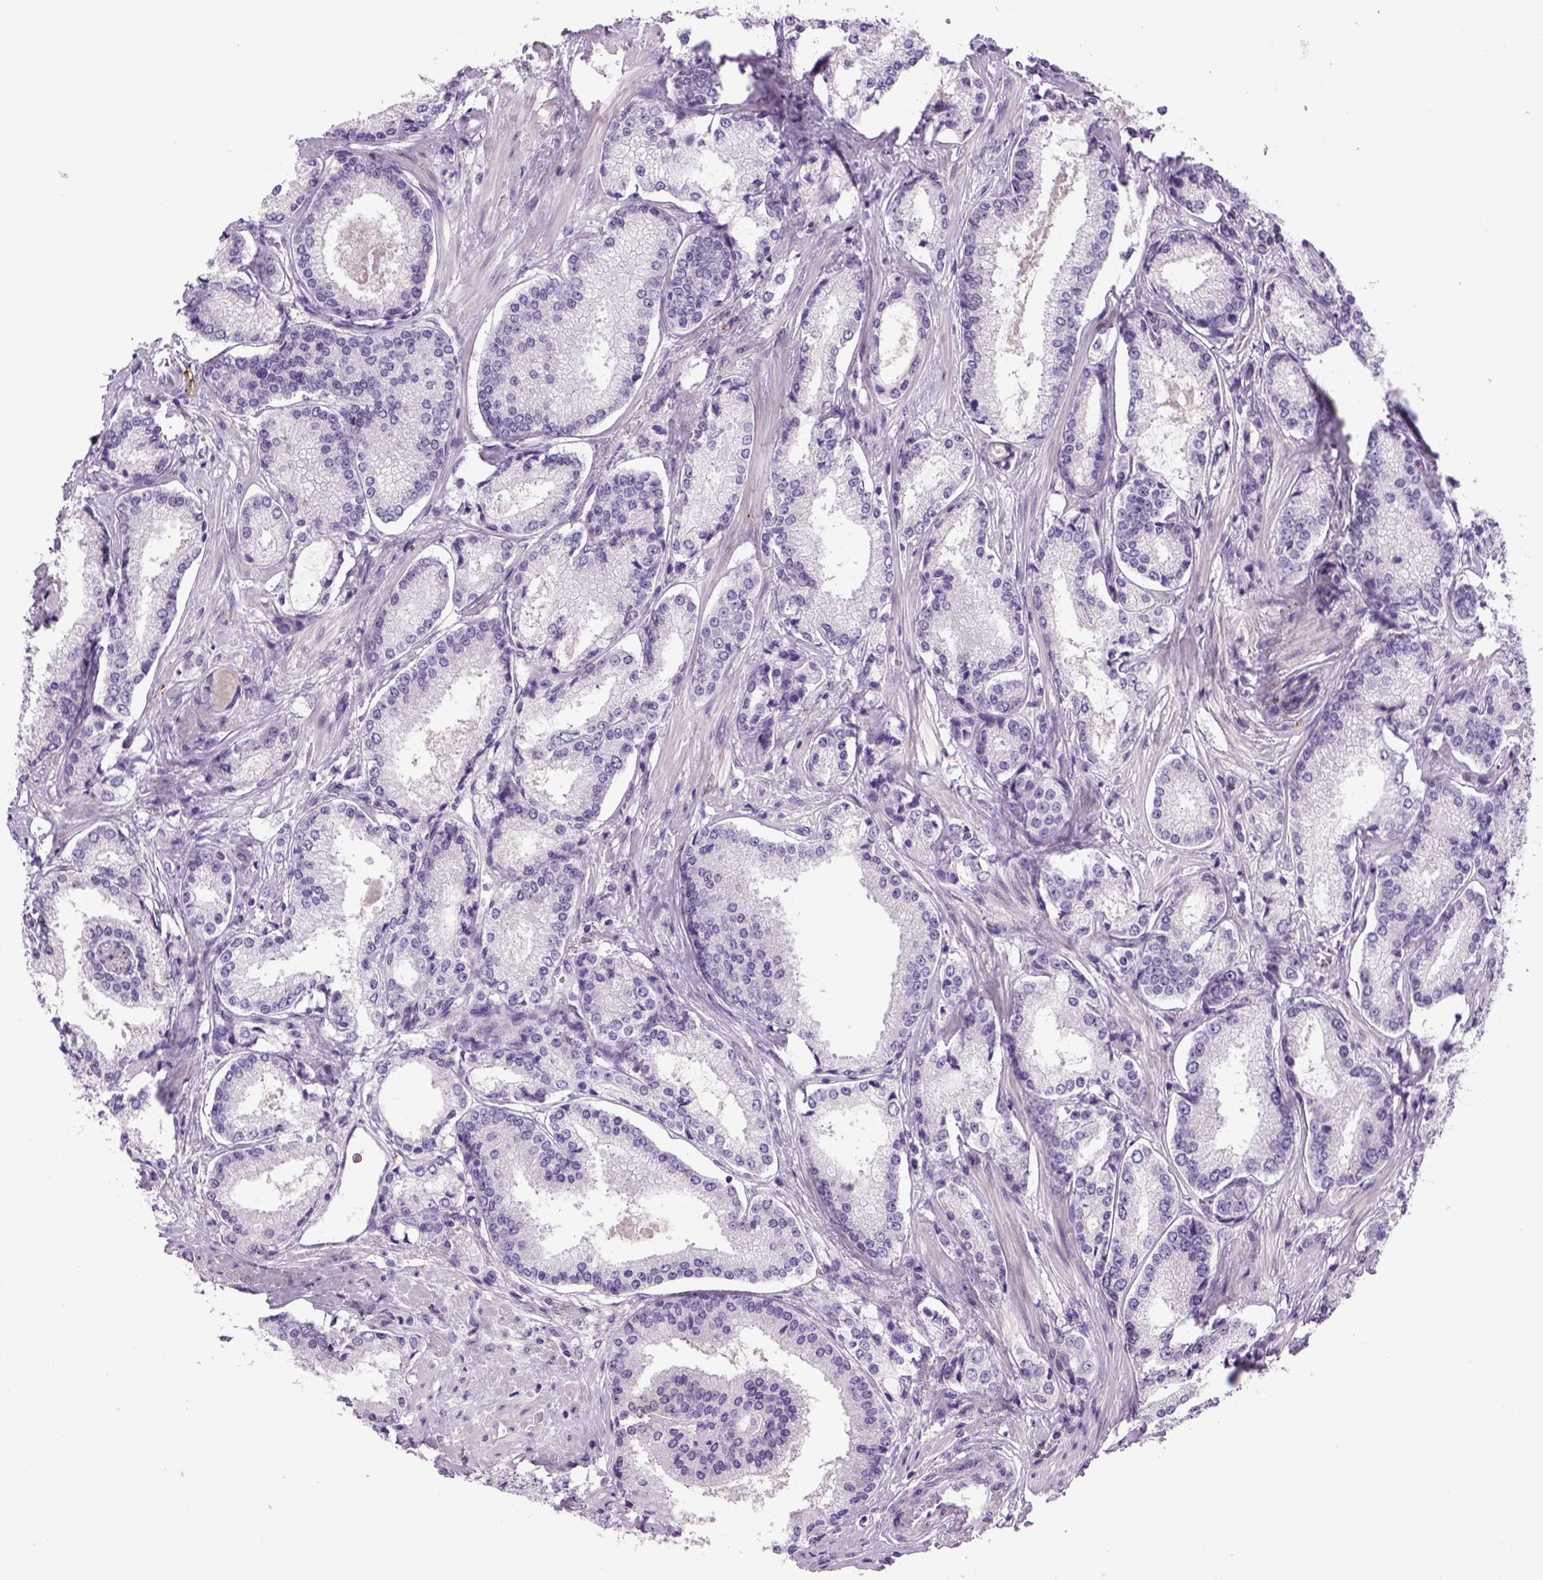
{"staining": {"intensity": "negative", "quantity": "none", "location": "none"}, "tissue": "prostate cancer", "cell_type": "Tumor cells", "image_type": "cancer", "snomed": [{"axis": "morphology", "description": "Adenocarcinoma, Low grade"}, {"axis": "topography", "description": "Prostate"}], "caption": "There is no significant staining in tumor cells of low-grade adenocarcinoma (prostate).", "gene": "DBH", "patient": {"sex": "male", "age": 56}}